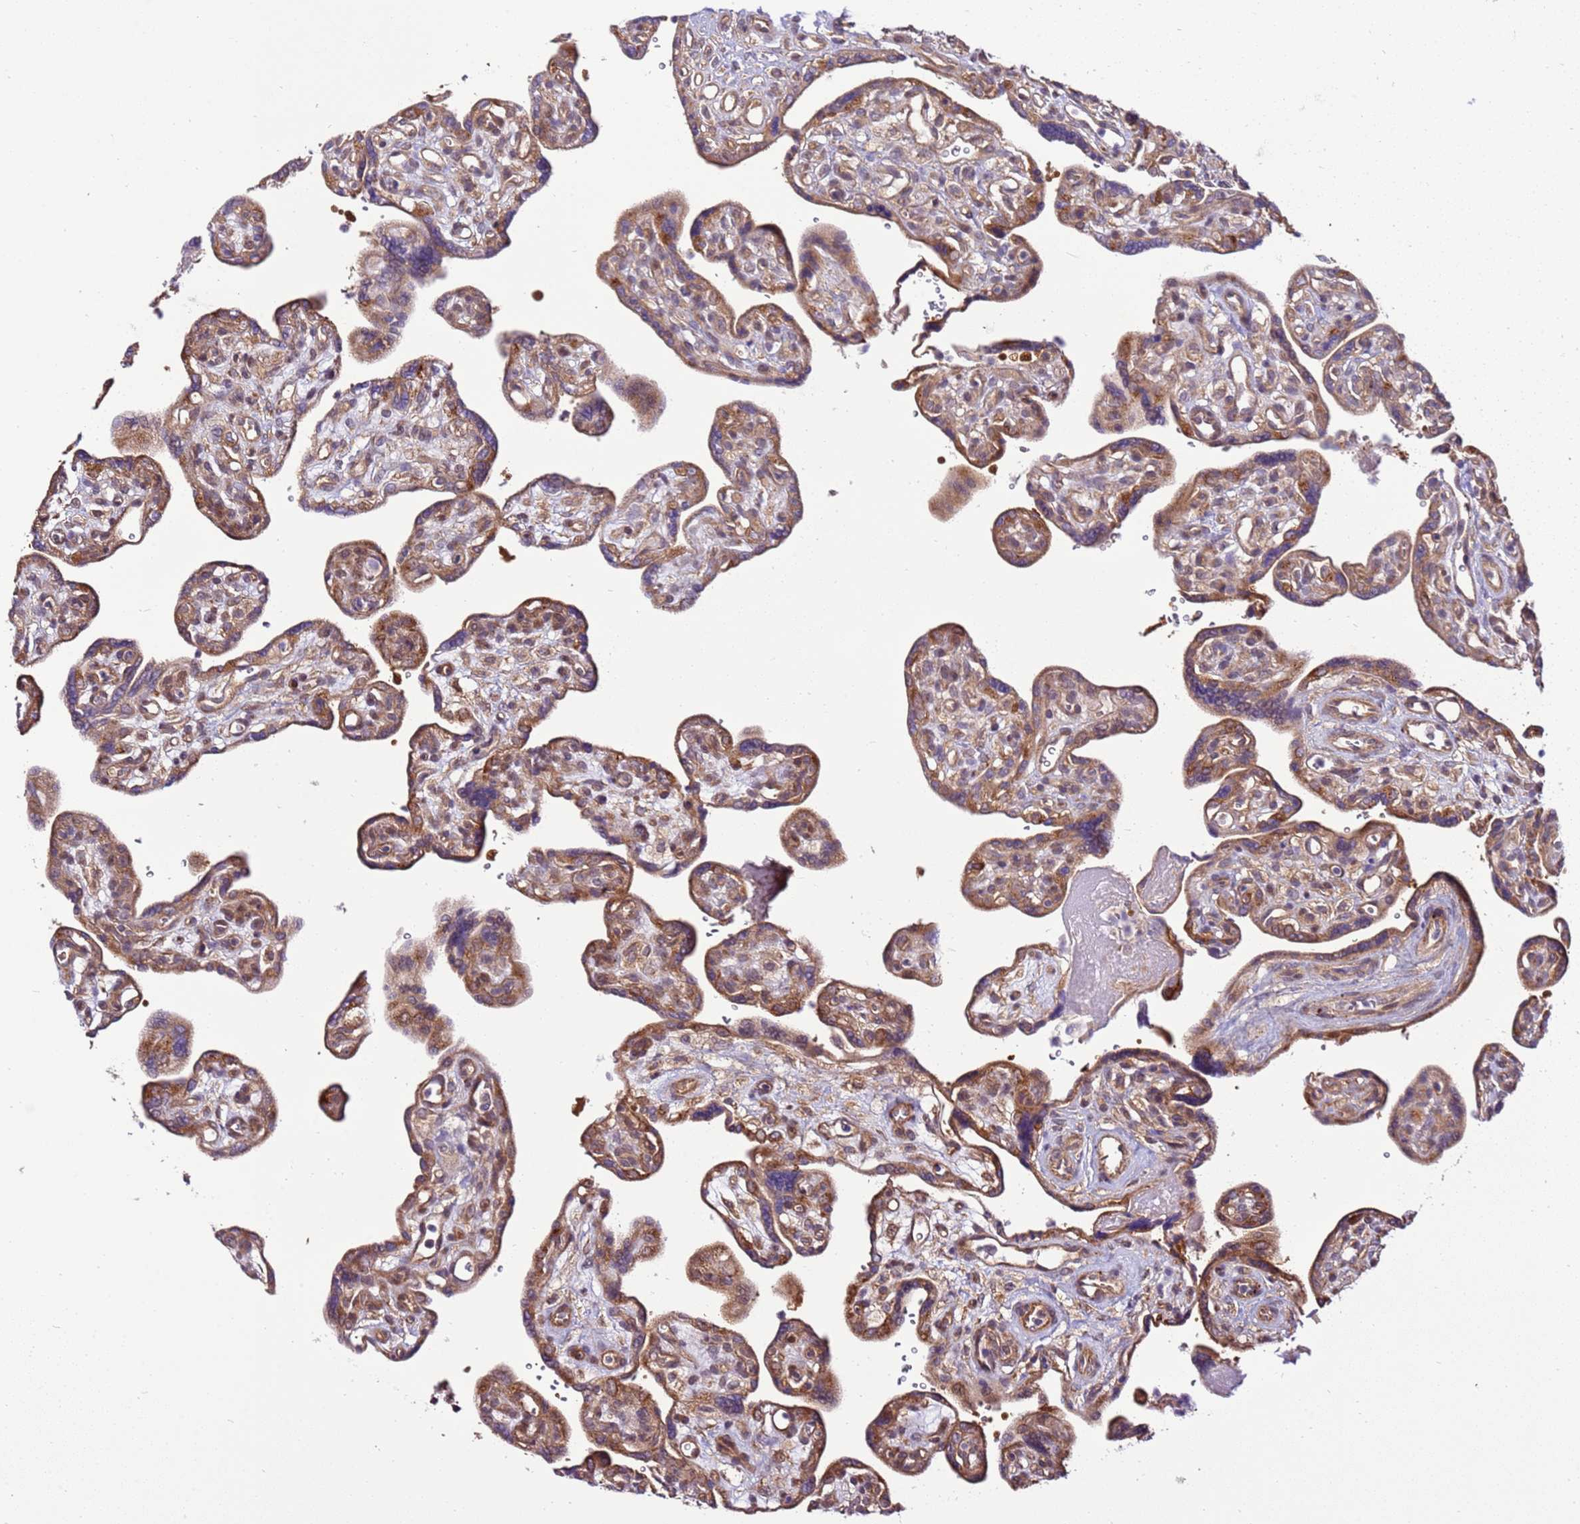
{"staining": {"intensity": "moderate", "quantity": ">75%", "location": "cytoplasmic/membranous"}, "tissue": "placenta", "cell_type": "Trophoblastic cells", "image_type": "normal", "snomed": [{"axis": "morphology", "description": "Normal tissue, NOS"}, {"axis": "topography", "description": "Placenta"}], "caption": "DAB immunohistochemical staining of normal human placenta reveals moderate cytoplasmic/membranous protein staining in about >75% of trophoblastic cells.", "gene": "SCARA3", "patient": {"sex": "female", "age": 39}}